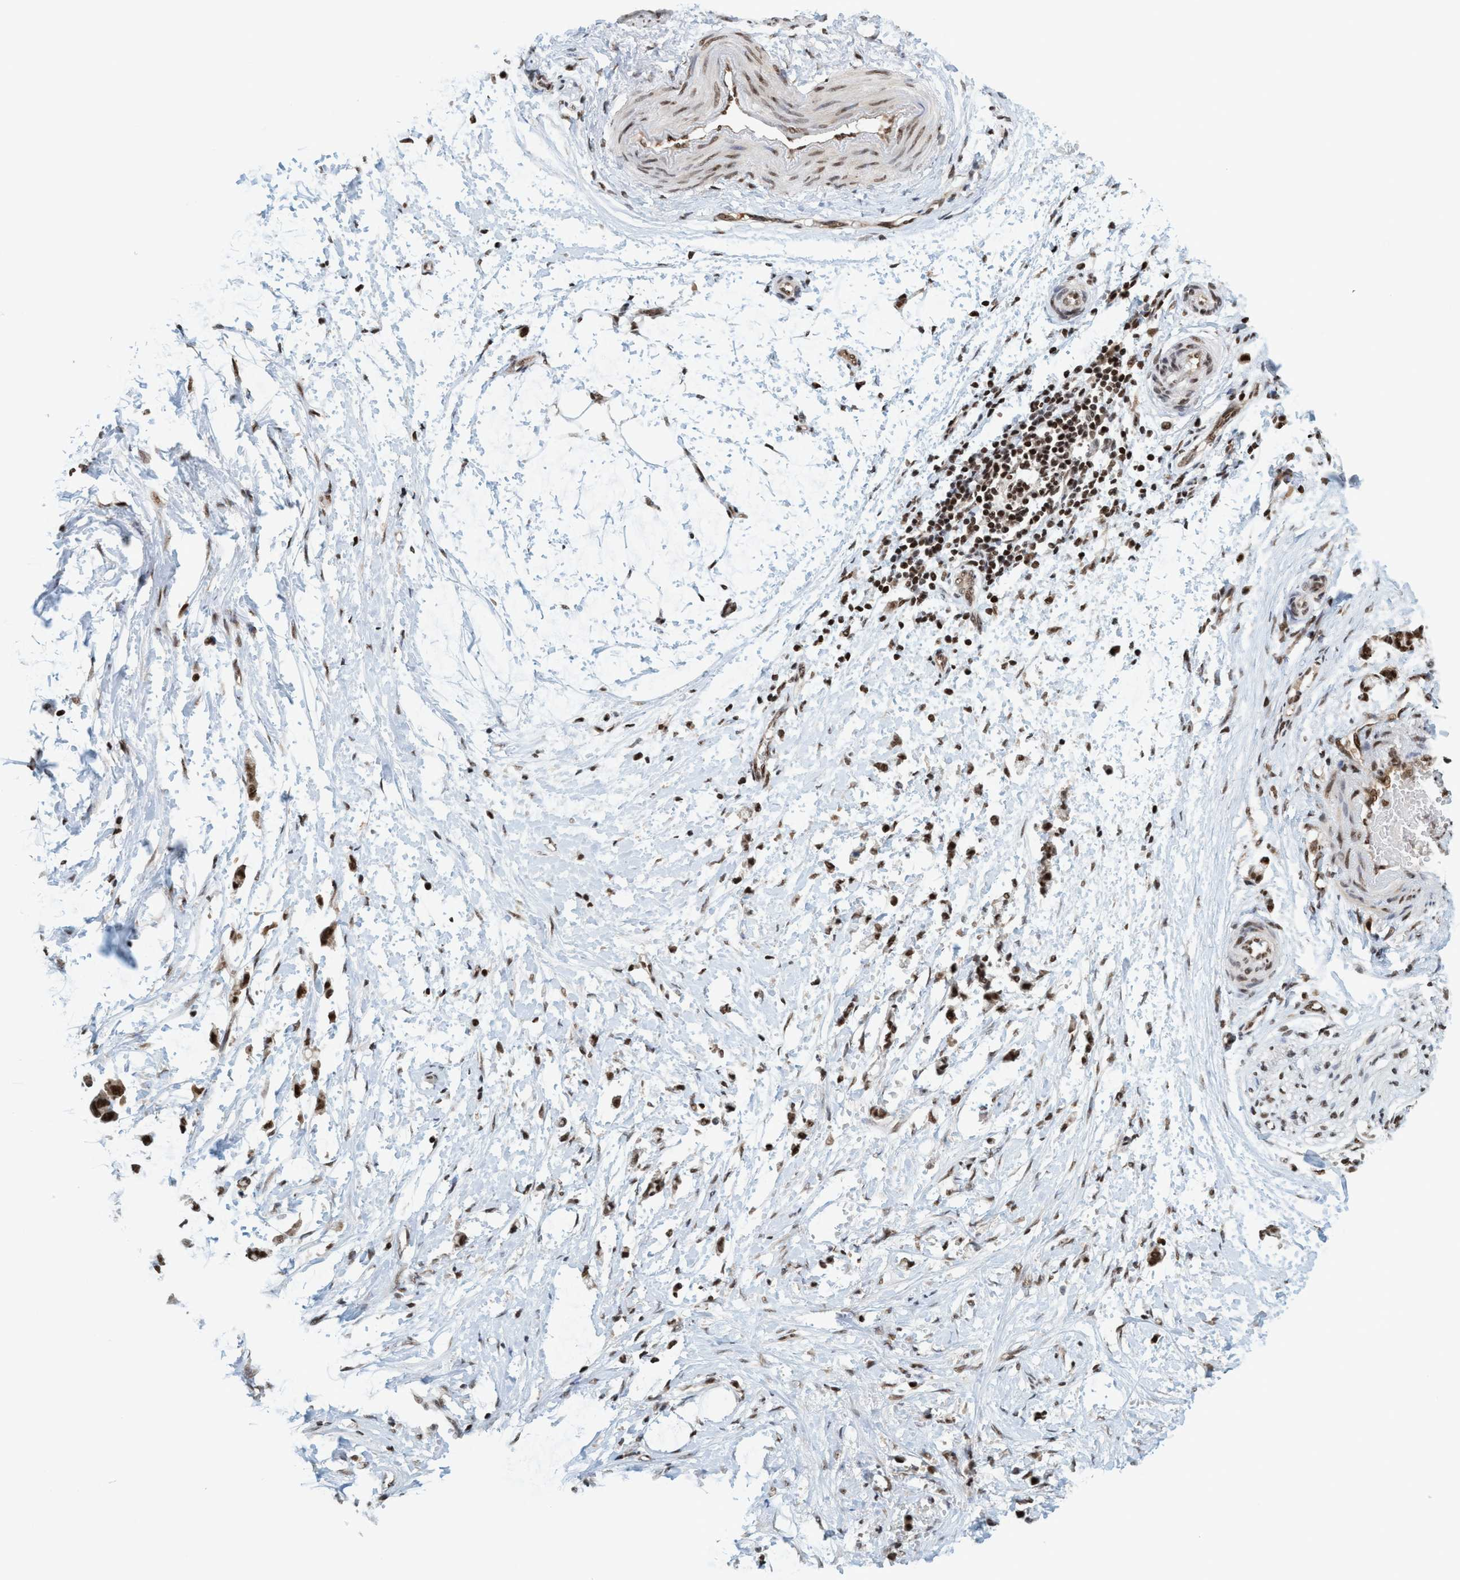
{"staining": {"intensity": "moderate", "quantity": ">75%", "location": "nuclear"}, "tissue": "adipose tissue", "cell_type": "Adipocytes", "image_type": "normal", "snomed": [{"axis": "morphology", "description": "Normal tissue, NOS"}, {"axis": "morphology", "description": "Adenocarcinoma, NOS"}, {"axis": "topography", "description": "Colon"}, {"axis": "topography", "description": "Peripheral nerve tissue"}], "caption": "Immunohistochemical staining of normal human adipose tissue displays >75% levels of moderate nuclear protein positivity in about >75% of adipocytes. The protein is shown in brown color, while the nuclei are stained blue.", "gene": "SMCR8", "patient": {"sex": "male", "age": 14}}